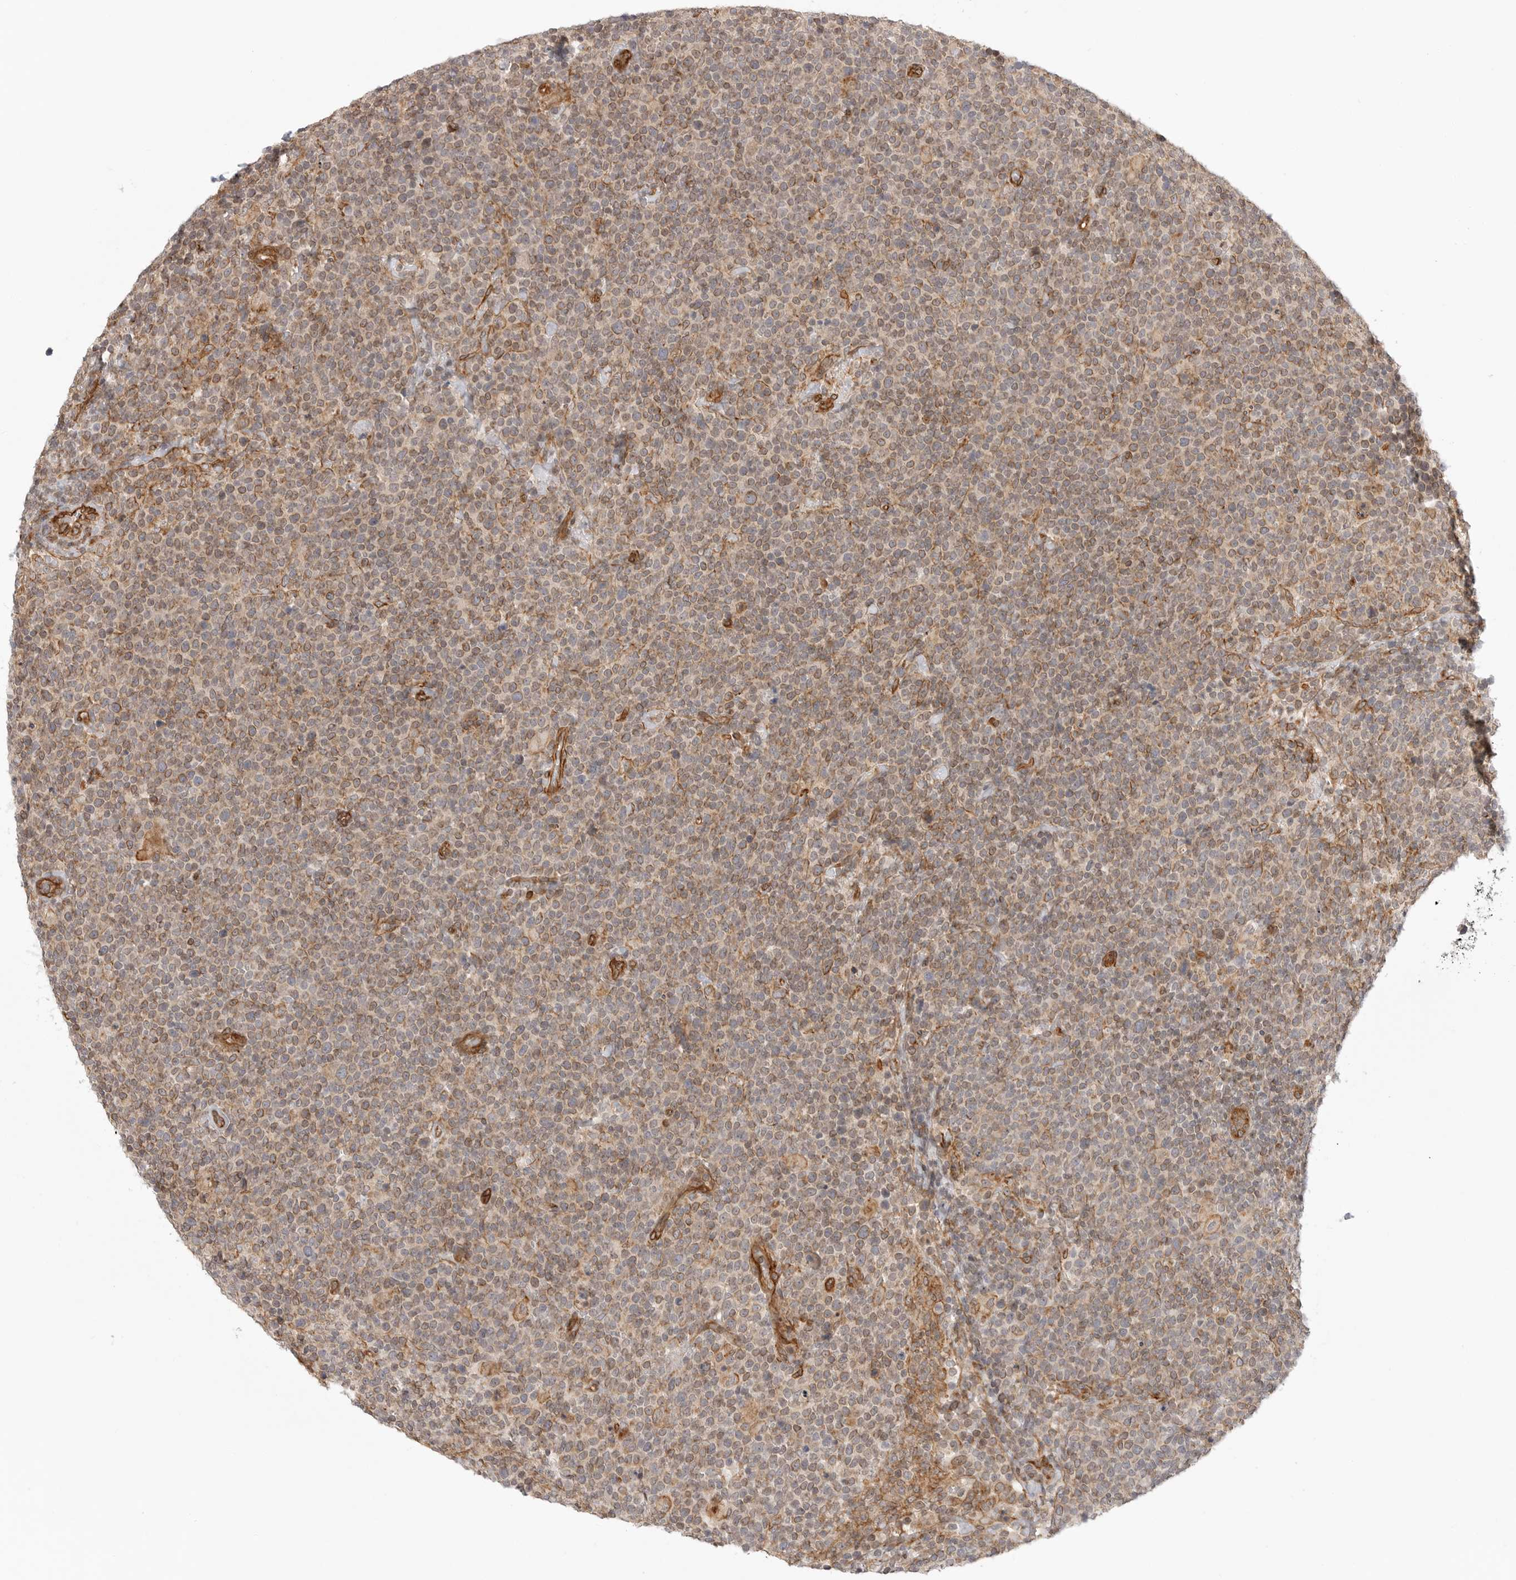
{"staining": {"intensity": "weak", "quantity": "25%-75%", "location": "cytoplasmic/membranous"}, "tissue": "lymphoma", "cell_type": "Tumor cells", "image_type": "cancer", "snomed": [{"axis": "morphology", "description": "Malignant lymphoma, non-Hodgkin's type, High grade"}, {"axis": "topography", "description": "Lymph node"}], "caption": "This histopathology image shows immunohistochemistry staining of human lymphoma, with low weak cytoplasmic/membranous positivity in approximately 25%-75% of tumor cells.", "gene": "ATOH7", "patient": {"sex": "male", "age": 61}}